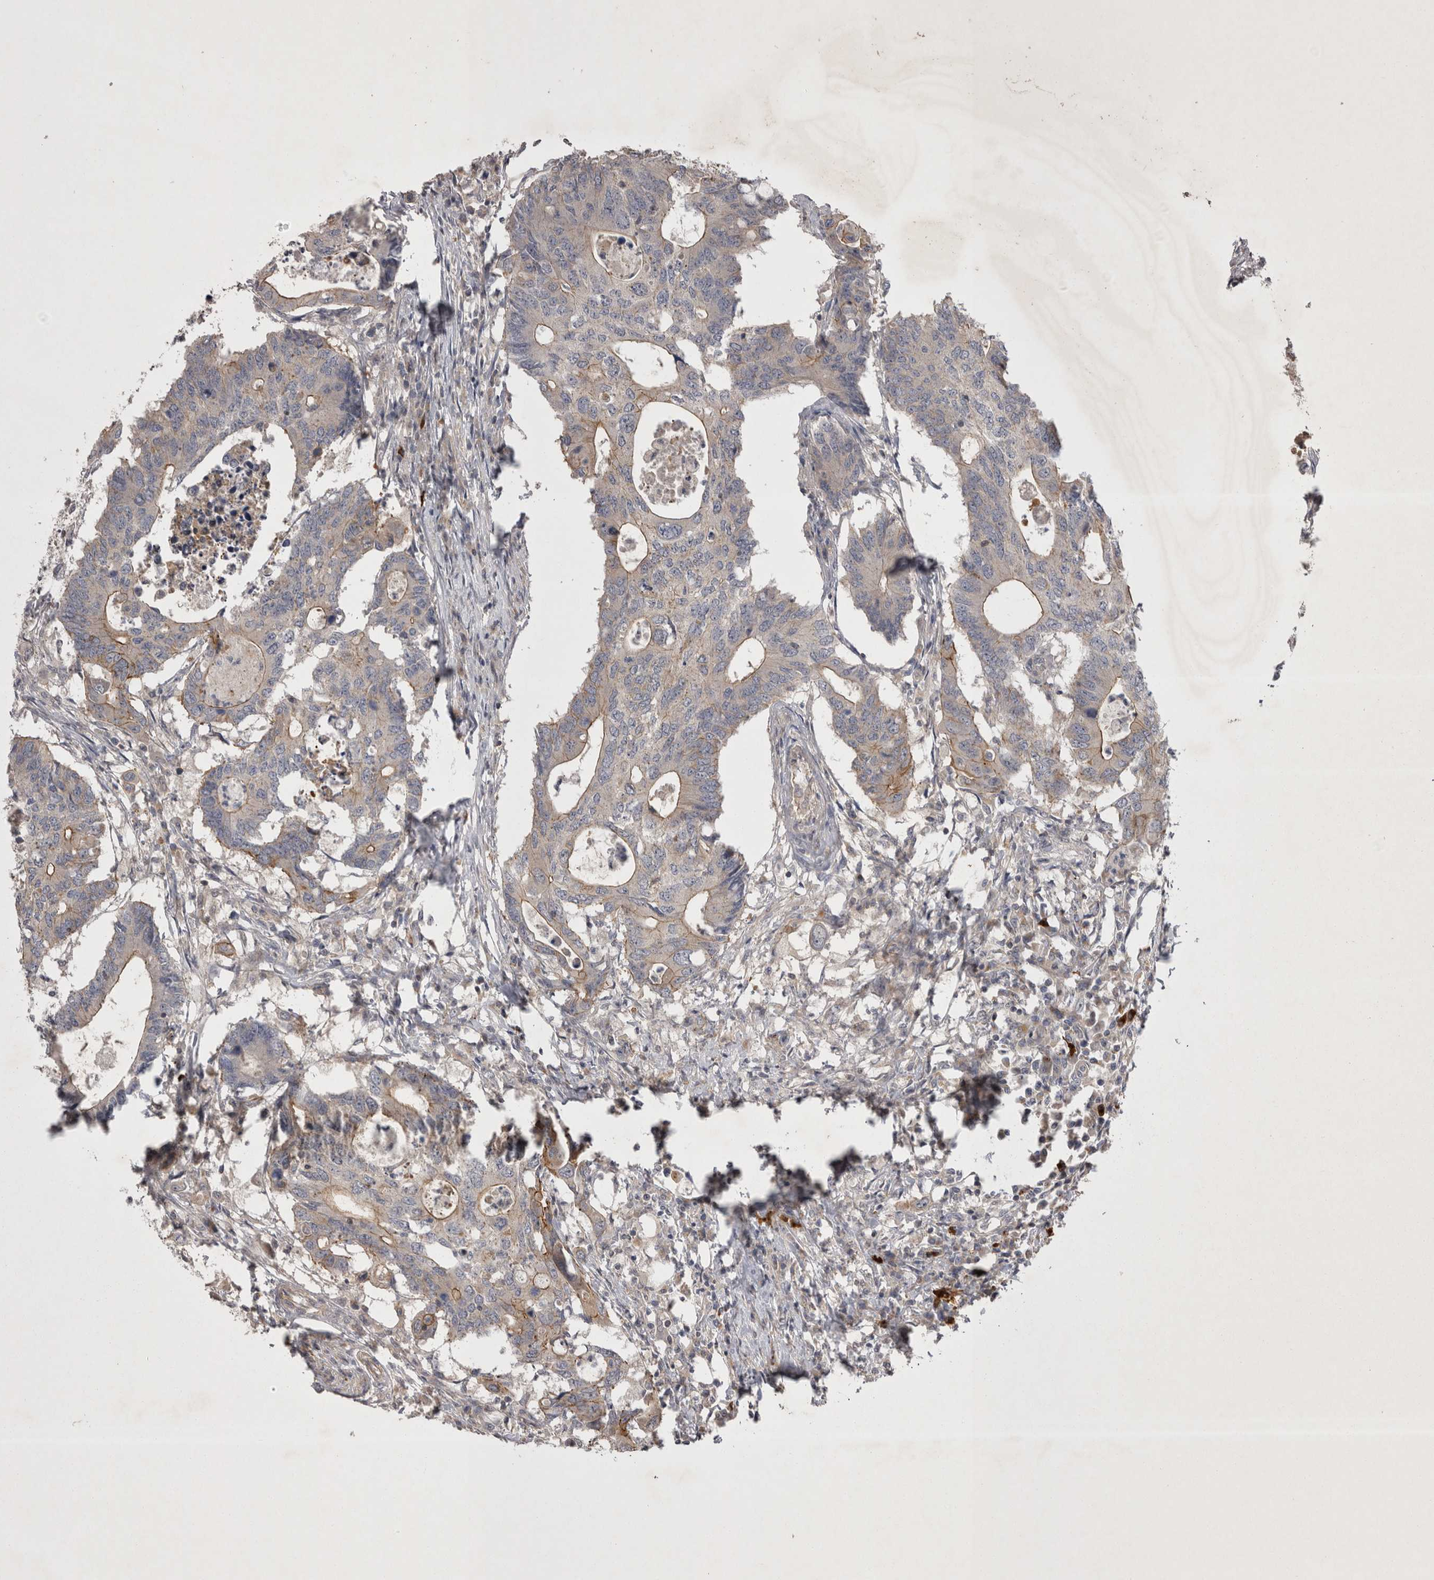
{"staining": {"intensity": "moderate", "quantity": "25%-75%", "location": "cytoplasmic/membranous"}, "tissue": "colorectal cancer", "cell_type": "Tumor cells", "image_type": "cancer", "snomed": [{"axis": "morphology", "description": "Adenocarcinoma, NOS"}, {"axis": "topography", "description": "Colon"}], "caption": "The immunohistochemical stain highlights moderate cytoplasmic/membranous staining in tumor cells of colorectal cancer tissue. (DAB (3,3'-diaminobenzidine) IHC with brightfield microscopy, high magnification).", "gene": "CTBS", "patient": {"sex": "male", "age": 71}}